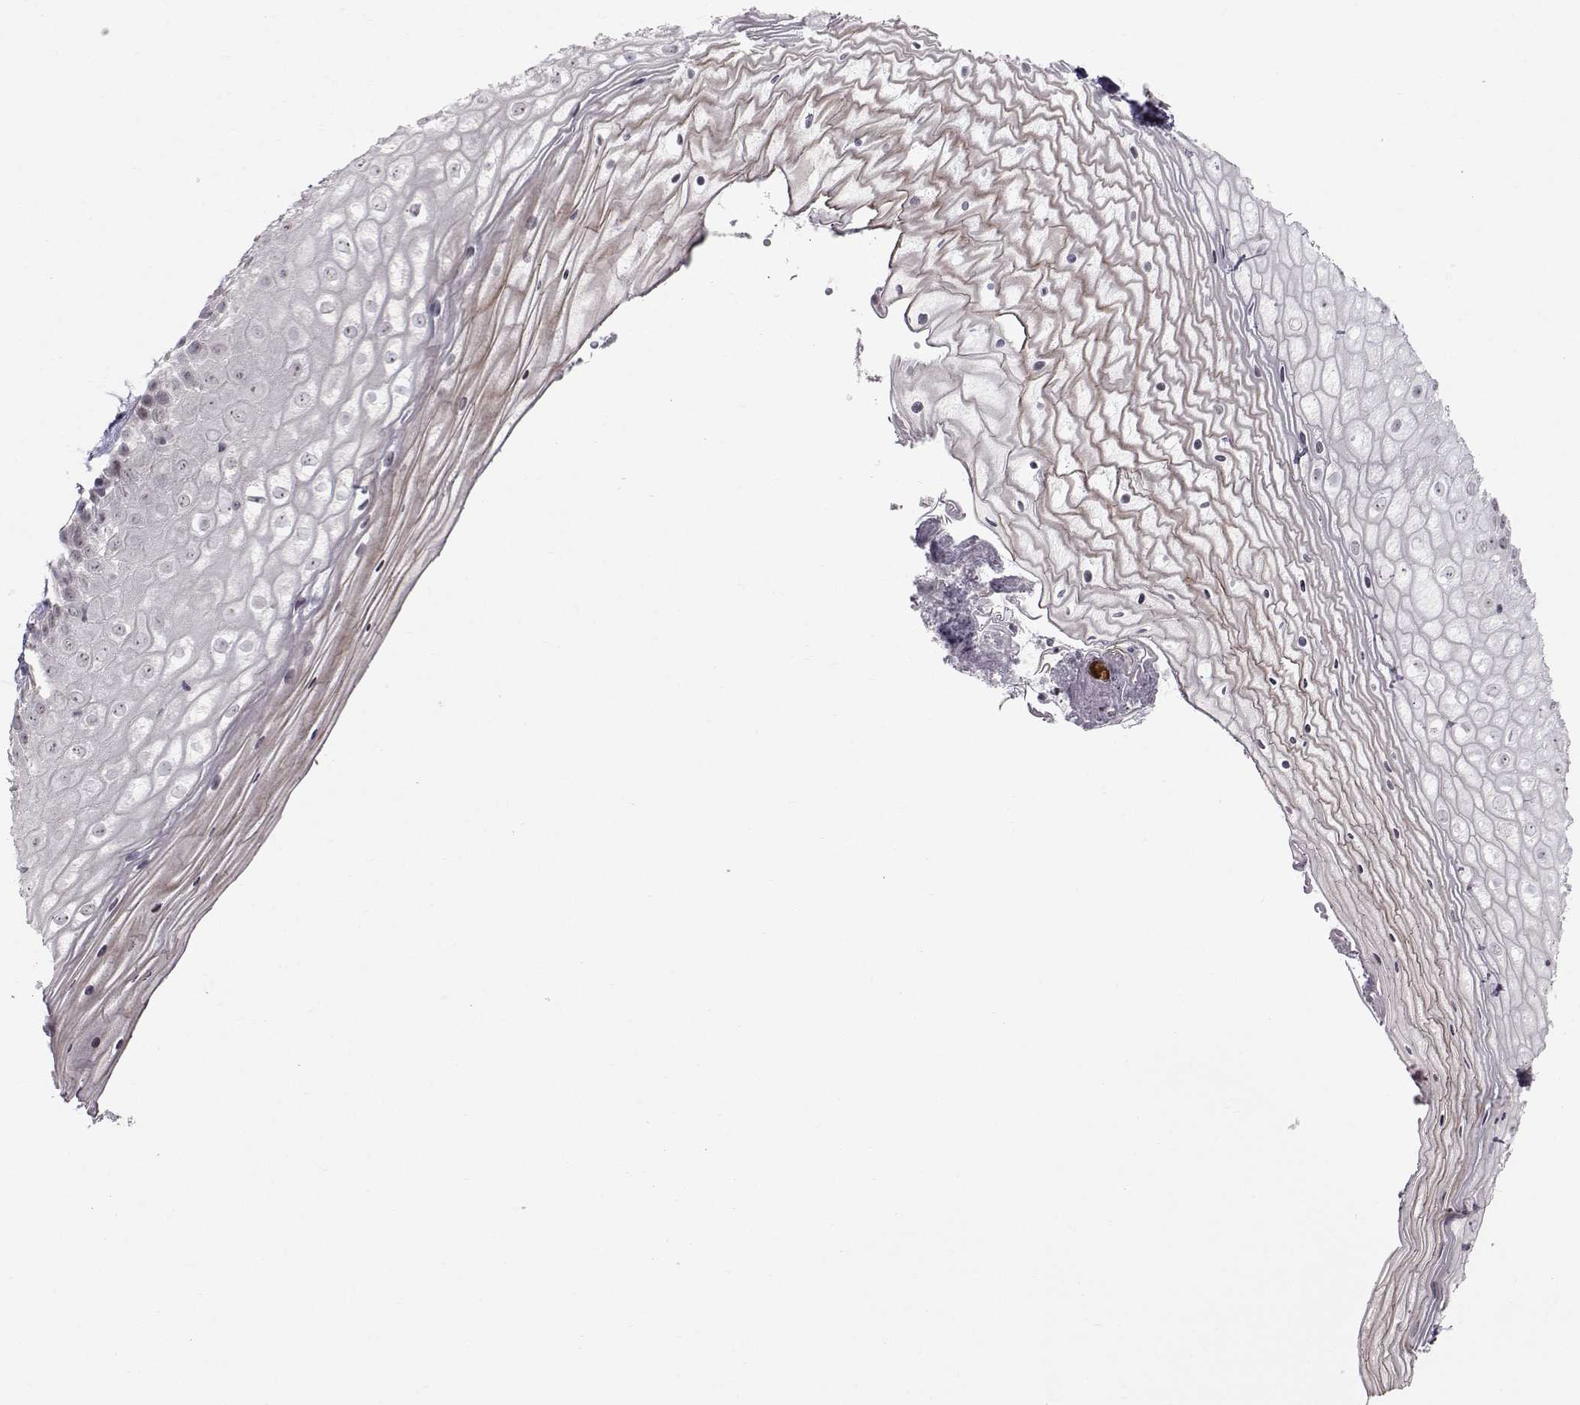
{"staining": {"intensity": "negative", "quantity": "none", "location": "none"}, "tissue": "vagina", "cell_type": "Squamous epithelial cells", "image_type": "normal", "snomed": [{"axis": "morphology", "description": "Normal tissue, NOS"}, {"axis": "topography", "description": "Vagina"}], "caption": "IHC micrograph of benign vagina: vagina stained with DAB exhibits no significant protein expression in squamous epithelial cells. (Stains: DAB (3,3'-diaminobenzidine) immunohistochemistry (IHC) with hematoxylin counter stain, Microscopy: brightfield microscopy at high magnification).", "gene": "MARCHF4", "patient": {"sex": "female", "age": 47}}